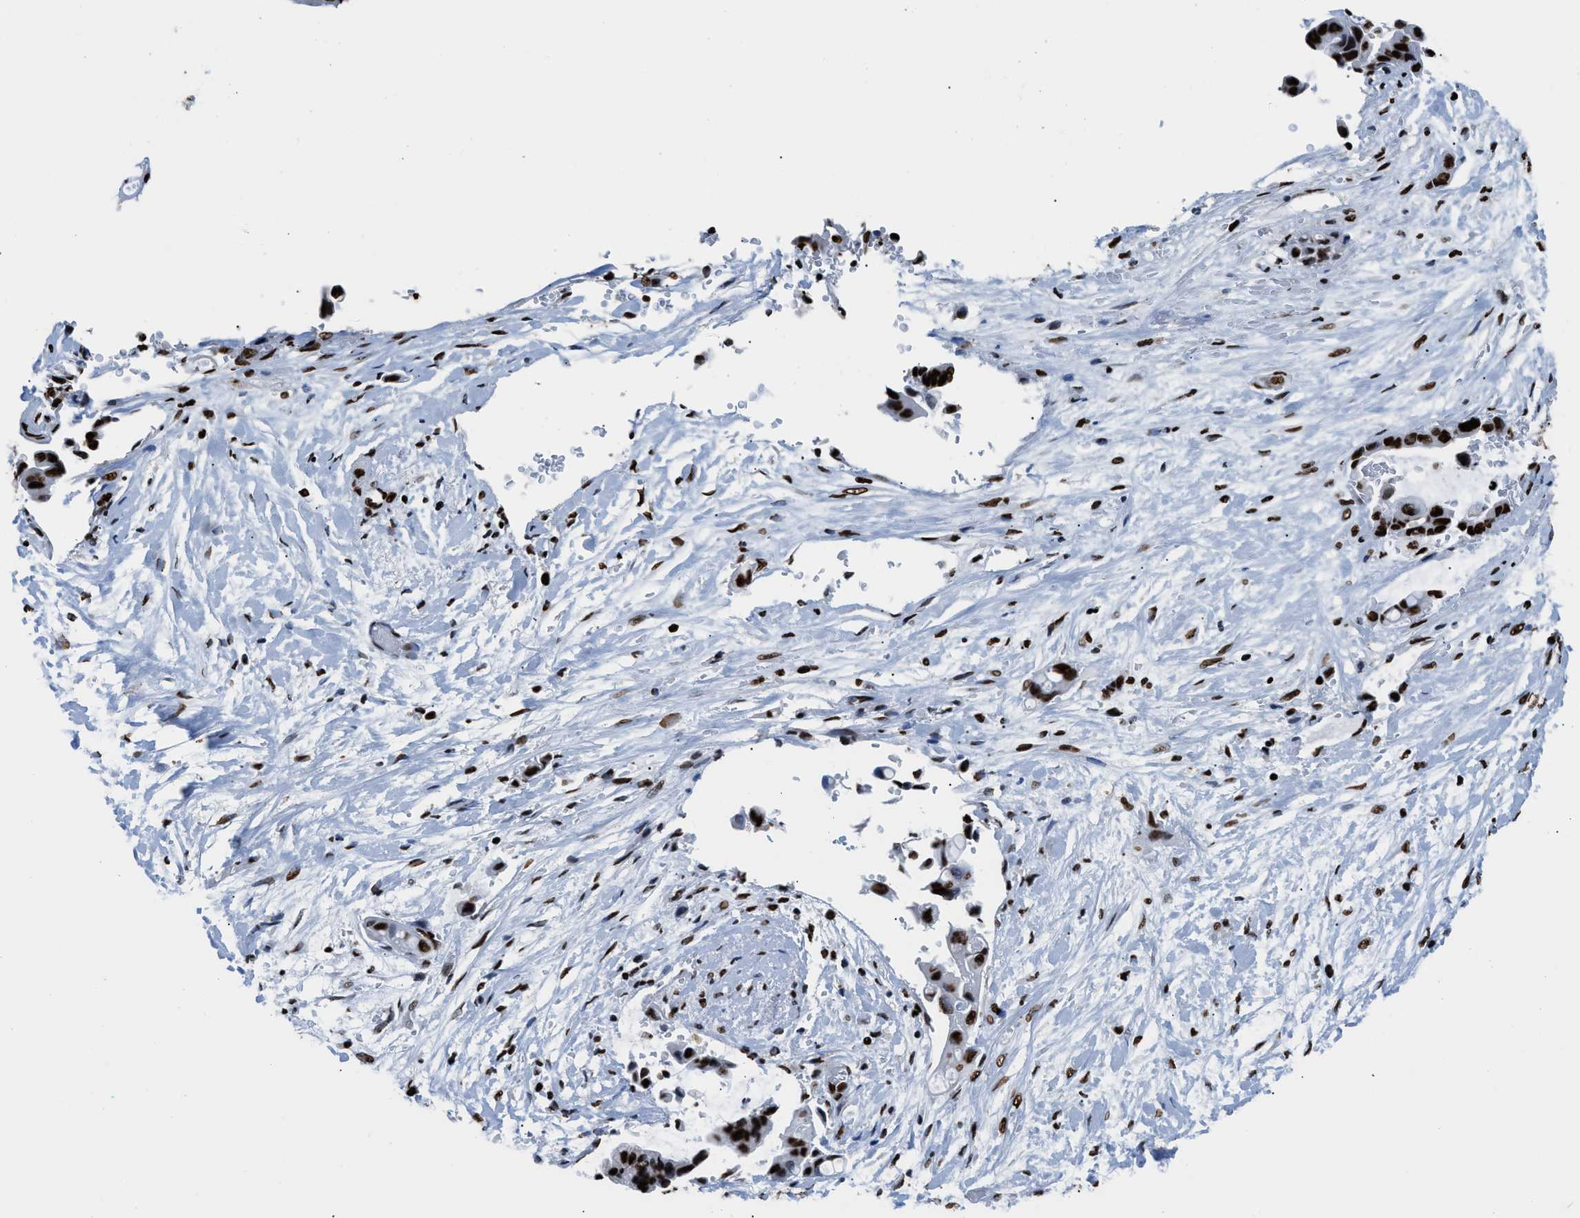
{"staining": {"intensity": "strong", "quantity": ">75%", "location": "nuclear"}, "tissue": "liver cancer", "cell_type": "Tumor cells", "image_type": "cancer", "snomed": [{"axis": "morphology", "description": "Cholangiocarcinoma"}, {"axis": "topography", "description": "Liver"}], "caption": "Human cholangiocarcinoma (liver) stained with a protein marker exhibits strong staining in tumor cells.", "gene": "HNRNPM", "patient": {"sex": "female", "age": 61}}